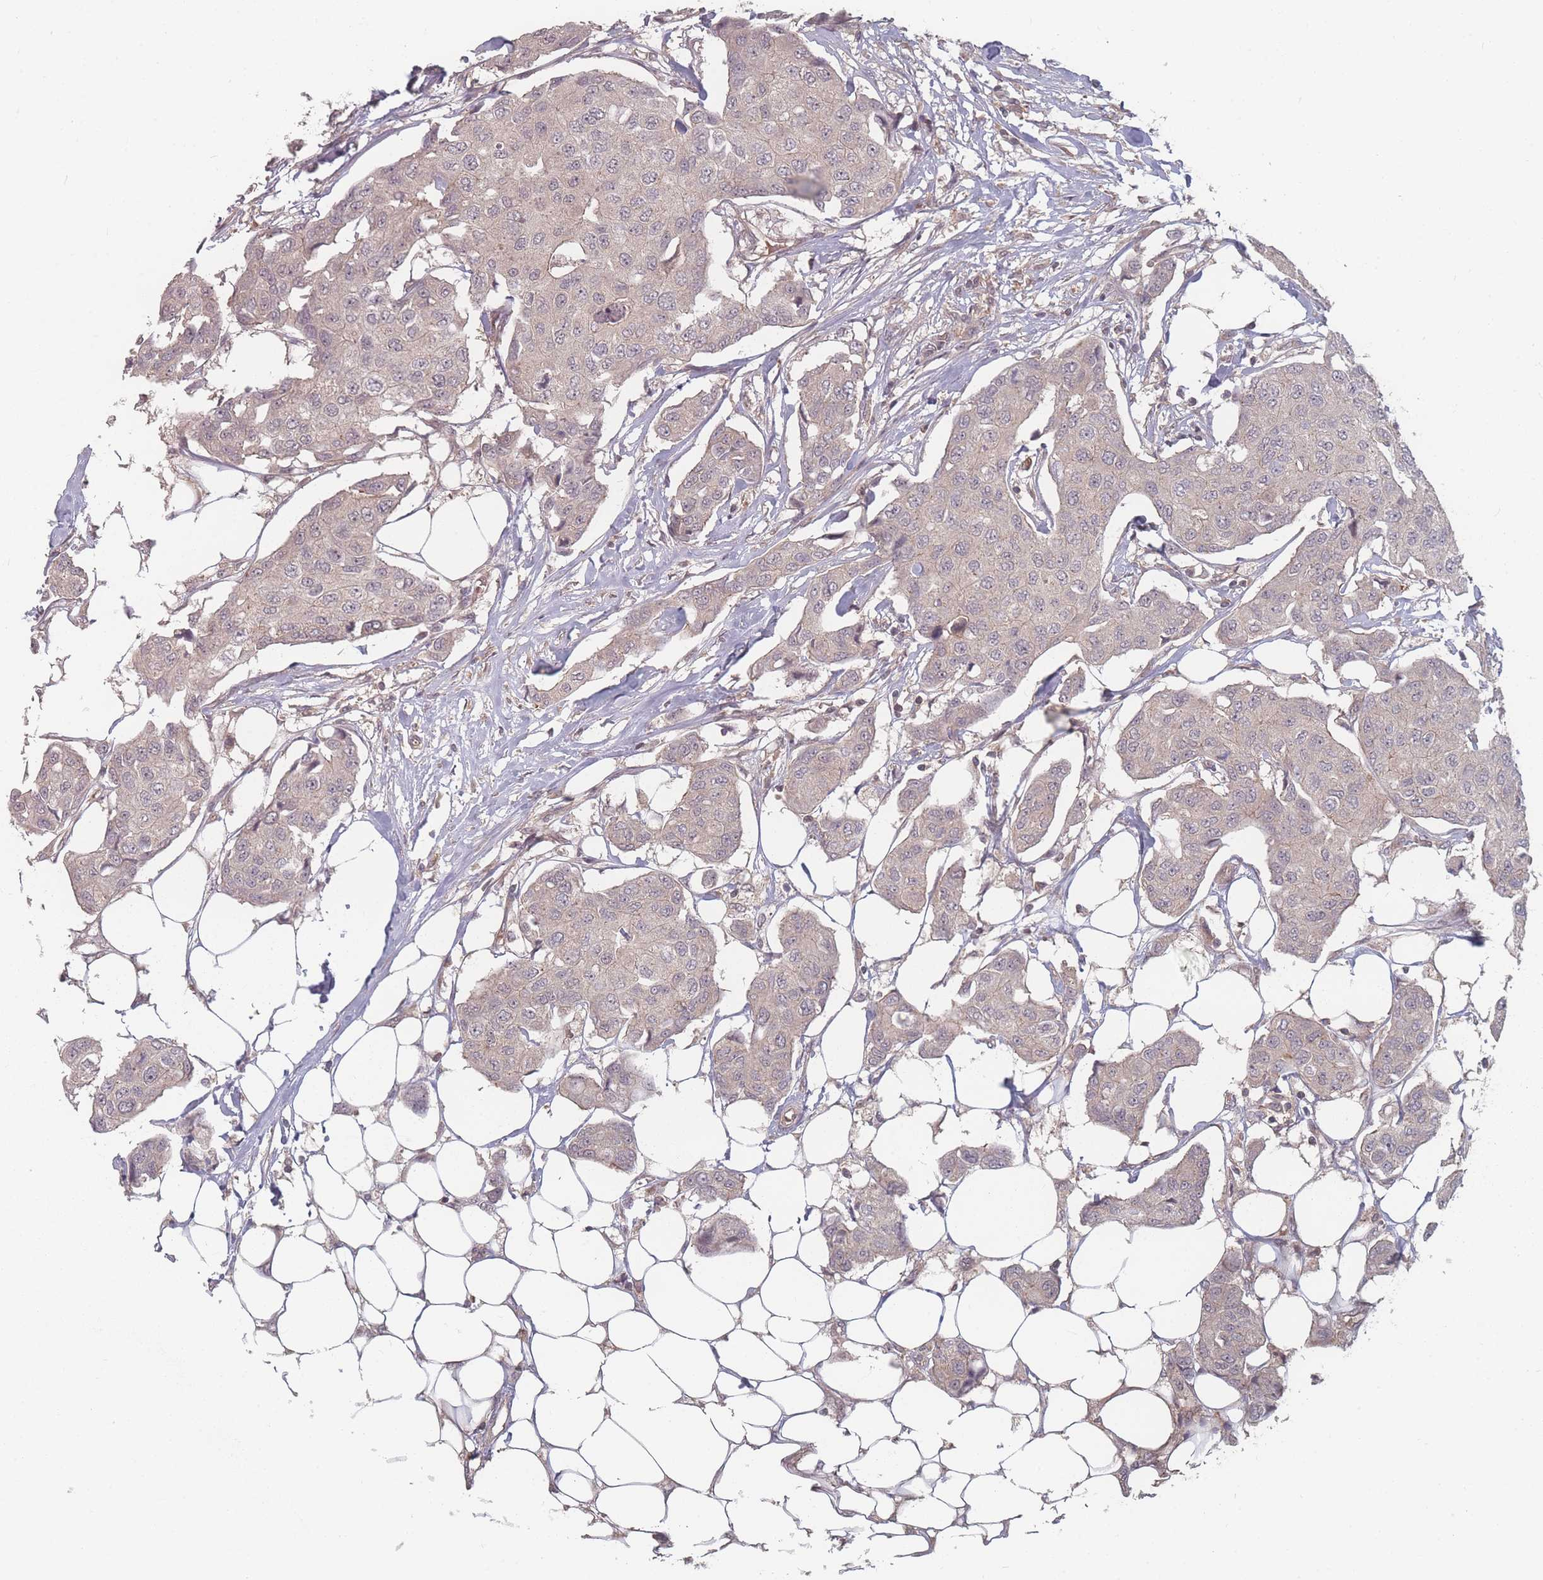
{"staining": {"intensity": "negative", "quantity": "none", "location": "none"}, "tissue": "breast cancer", "cell_type": "Tumor cells", "image_type": "cancer", "snomed": [{"axis": "morphology", "description": "Duct carcinoma"}, {"axis": "topography", "description": "Breast"}, {"axis": "topography", "description": "Lymph node"}], "caption": "Tumor cells are negative for protein expression in human breast cancer (infiltrating ductal carcinoma).", "gene": "HAGH", "patient": {"sex": "female", "age": 80}}